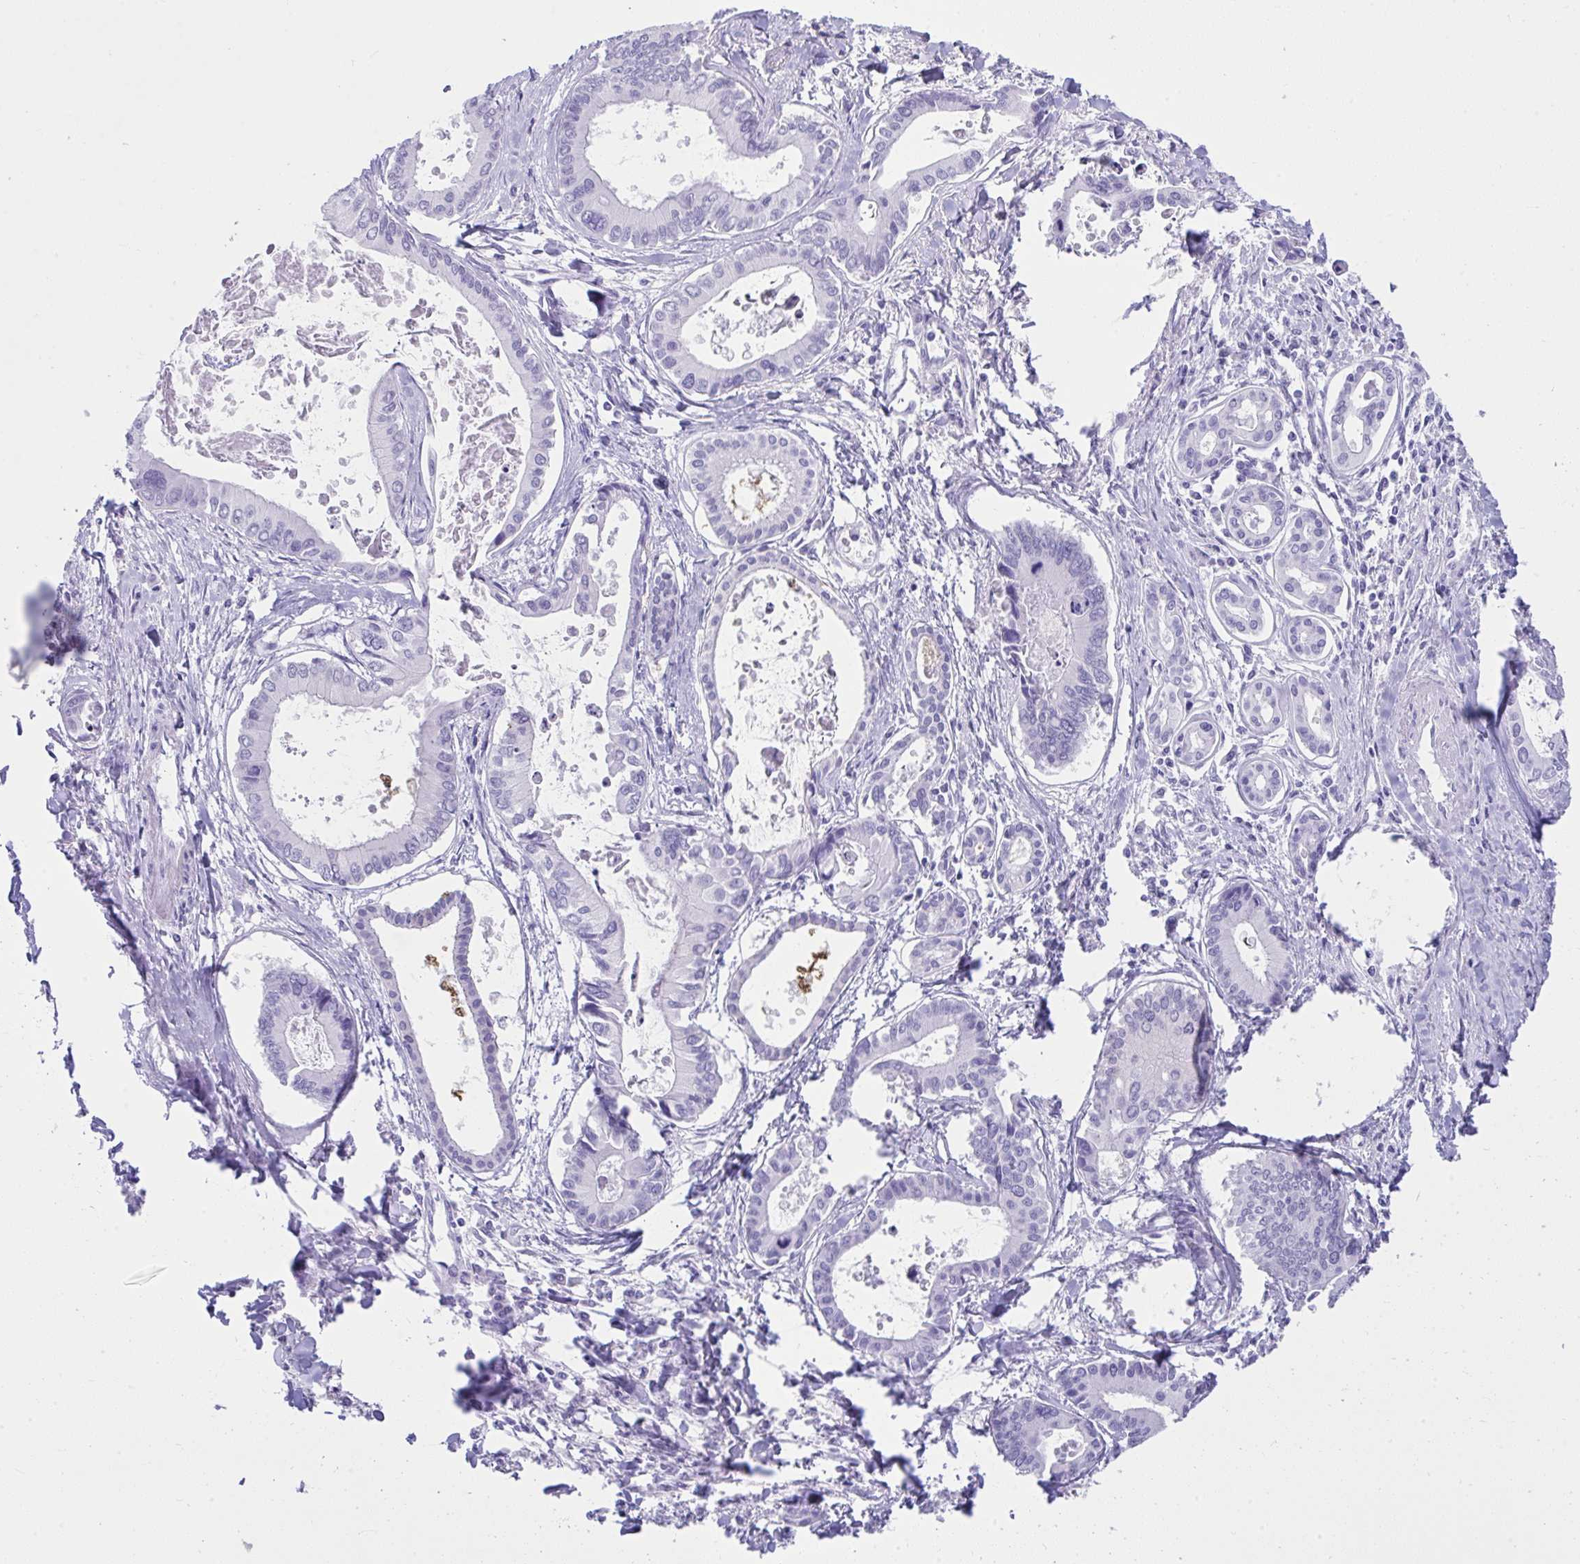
{"staining": {"intensity": "negative", "quantity": "none", "location": "none"}, "tissue": "liver cancer", "cell_type": "Tumor cells", "image_type": "cancer", "snomed": [{"axis": "morphology", "description": "Cholangiocarcinoma"}, {"axis": "topography", "description": "Liver"}], "caption": "Liver cholangiocarcinoma was stained to show a protein in brown. There is no significant staining in tumor cells.", "gene": "PSCA", "patient": {"sex": "male", "age": 66}}